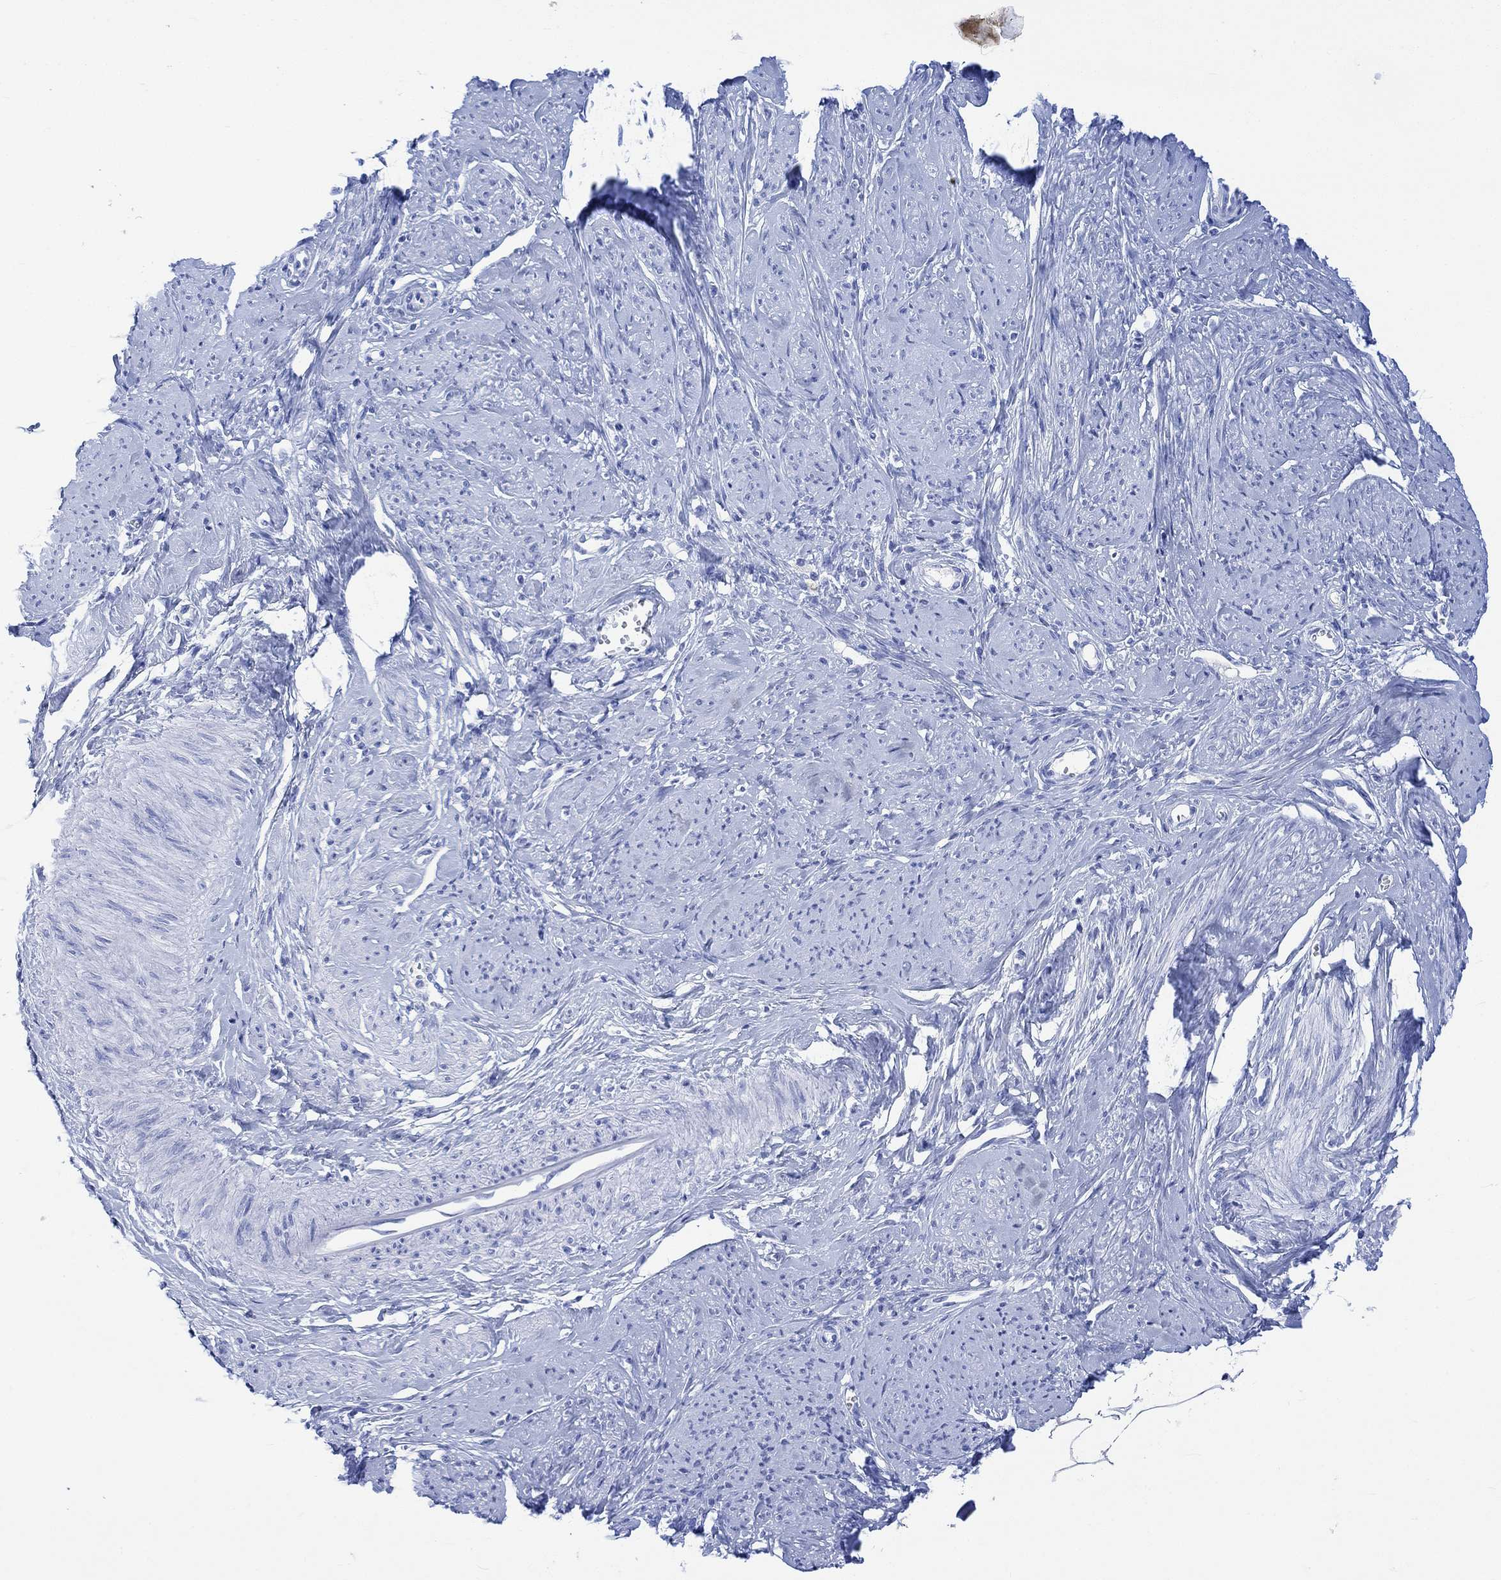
{"staining": {"intensity": "negative", "quantity": "none", "location": "none"}, "tissue": "smooth muscle", "cell_type": "Smooth muscle cells", "image_type": "normal", "snomed": [{"axis": "morphology", "description": "Normal tissue, NOS"}, {"axis": "topography", "description": "Smooth muscle"}], "caption": "The image reveals no significant staining in smooth muscle cells of smooth muscle.", "gene": "CELF4", "patient": {"sex": "female", "age": 48}}